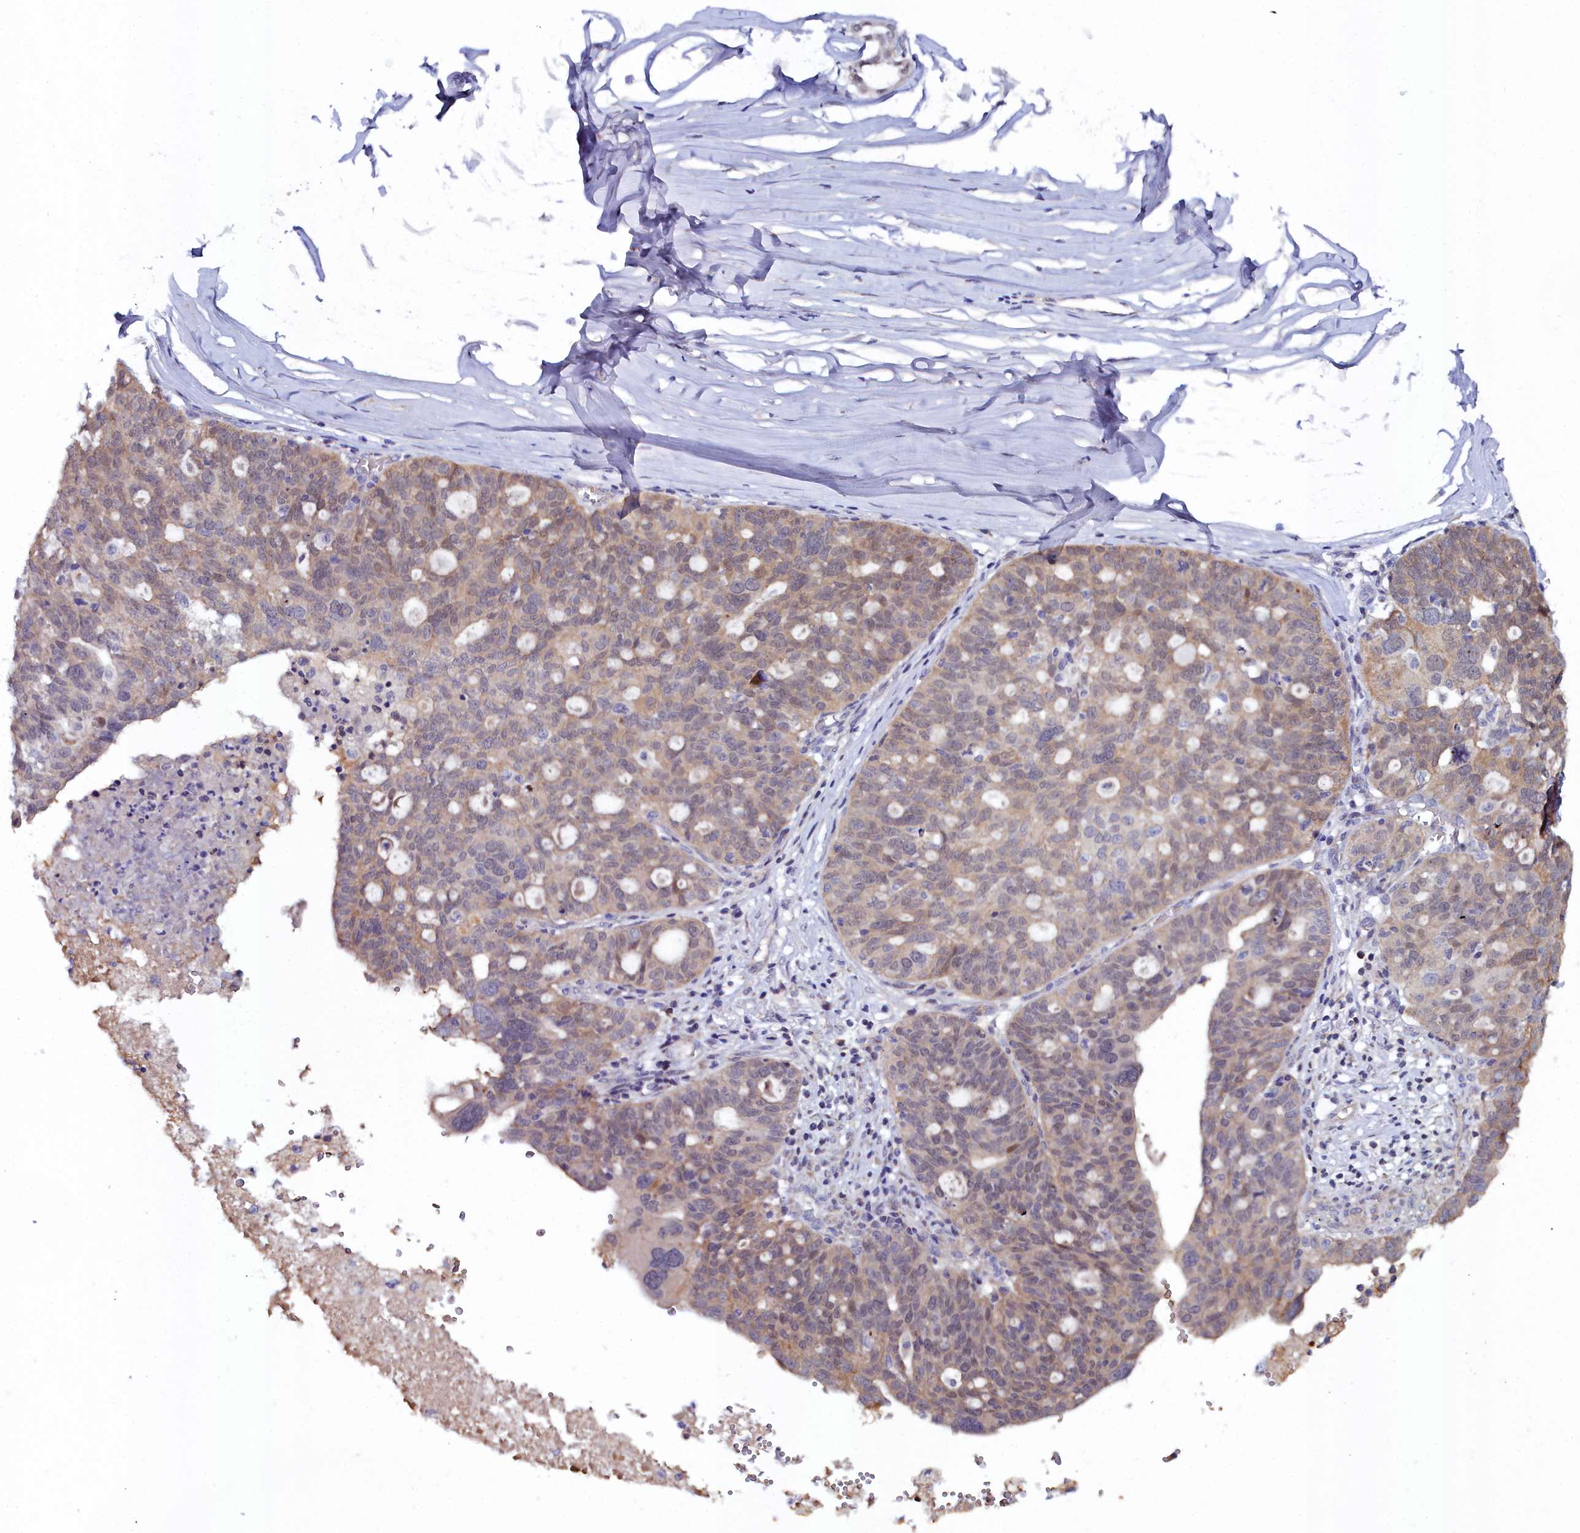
{"staining": {"intensity": "weak", "quantity": "25%-75%", "location": "nuclear"}, "tissue": "ovarian cancer", "cell_type": "Tumor cells", "image_type": "cancer", "snomed": [{"axis": "morphology", "description": "Cystadenocarcinoma, serous, NOS"}, {"axis": "topography", "description": "Ovary"}], "caption": "Ovarian serous cystadenocarcinoma stained with a brown dye exhibits weak nuclear positive expression in approximately 25%-75% of tumor cells.", "gene": "KCTD18", "patient": {"sex": "female", "age": 59}}